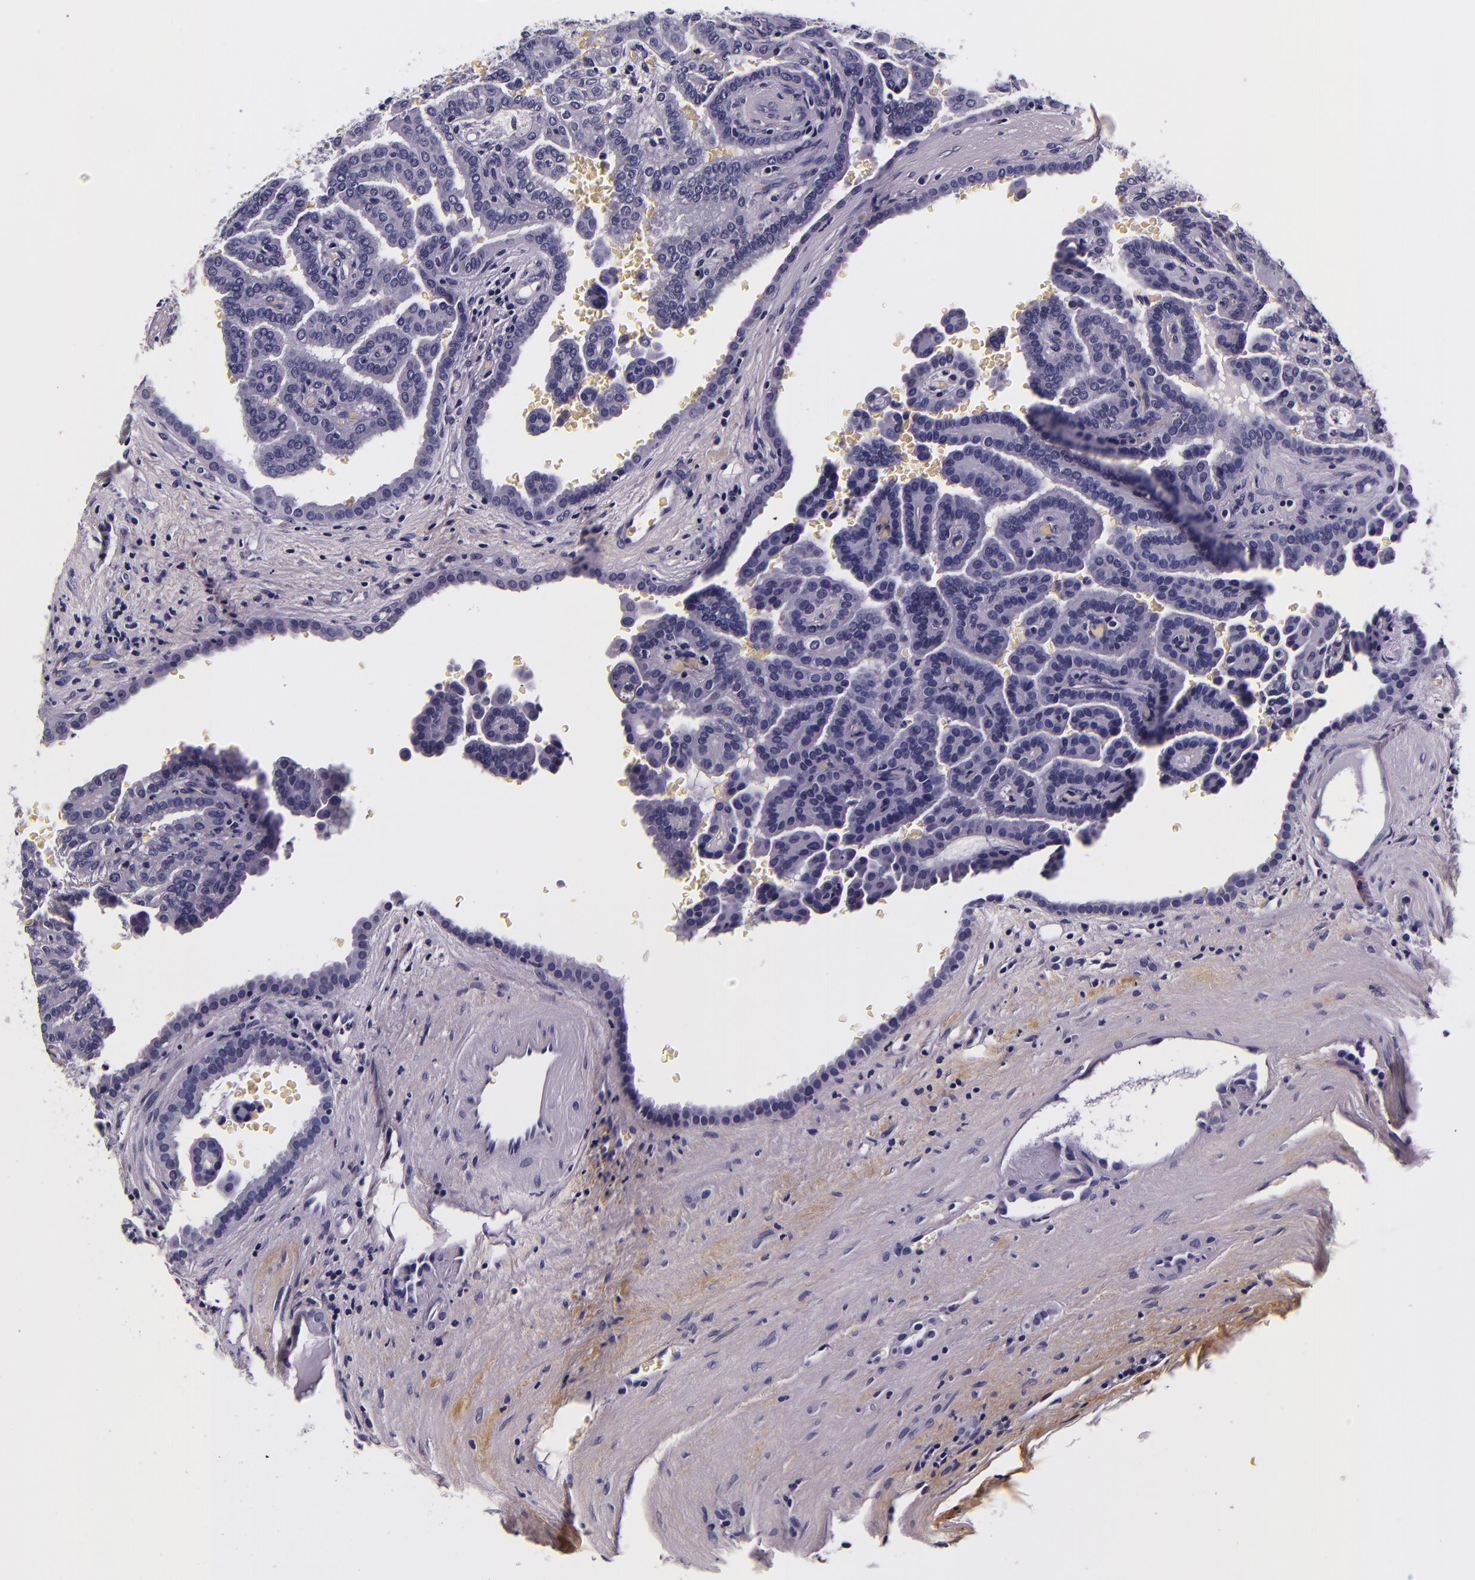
{"staining": {"intensity": "negative", "quantity": "none", "location": "none"}, "tissue": "renal cancer", "cell_type": "Tumor cells", "image_type": "cancer", "snomed": [{"axis": "morphology", "description": "Adenocarcinoma, NOS"}, {"axis": "topography", "description": "Kidney"}], "caption": "Tumor cells are negative for protein expression in human renal adenocarcinoma.", "gene": "FBN1", "patient": {"sex": "male", "age": 61}}